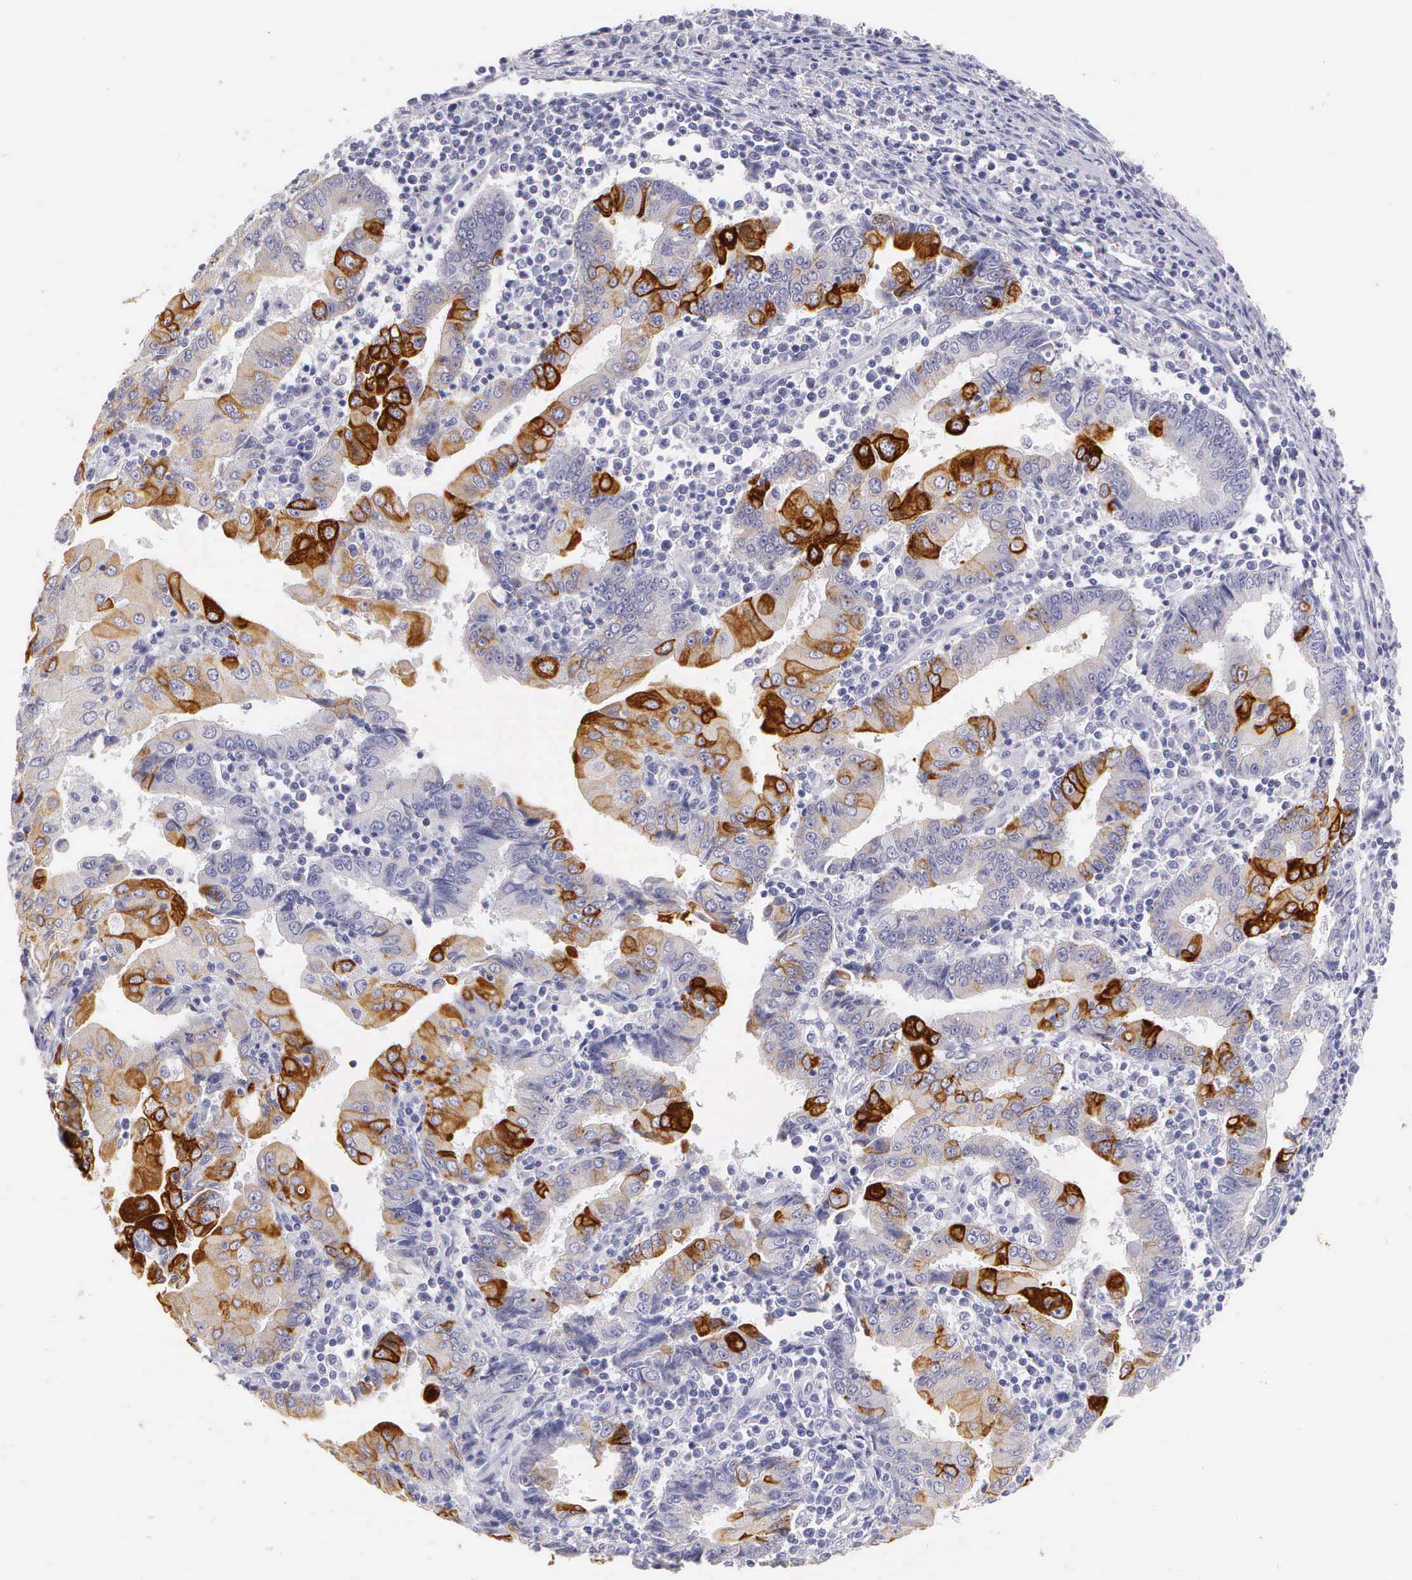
{"staining": {"intensity": "moderate", "quantity": "<25%", "location": "cytoplasmic/membranous"}, "tissue": "endometrial cancer", "cell_type": "Tumor cells", "image_type": "cancer", "snomed": [{"axis": "morphology", "description": "Adenocarcinoma, NOS"}, {"axis": "topography", "description": "Endometrium"}], "caption": "Immunohistochemical staining of human endometrial adenocarcinoma displays low levels of moderate cytoplasmic/membranous protein positivity in approximately <25% of tumor cells. Using DAB (brown) and hematoxylin (blue) stains, captured at high magnification using brightfield microscopy.", "gene": "KRT17", "patient": {"sex": "female", "age": 75}}